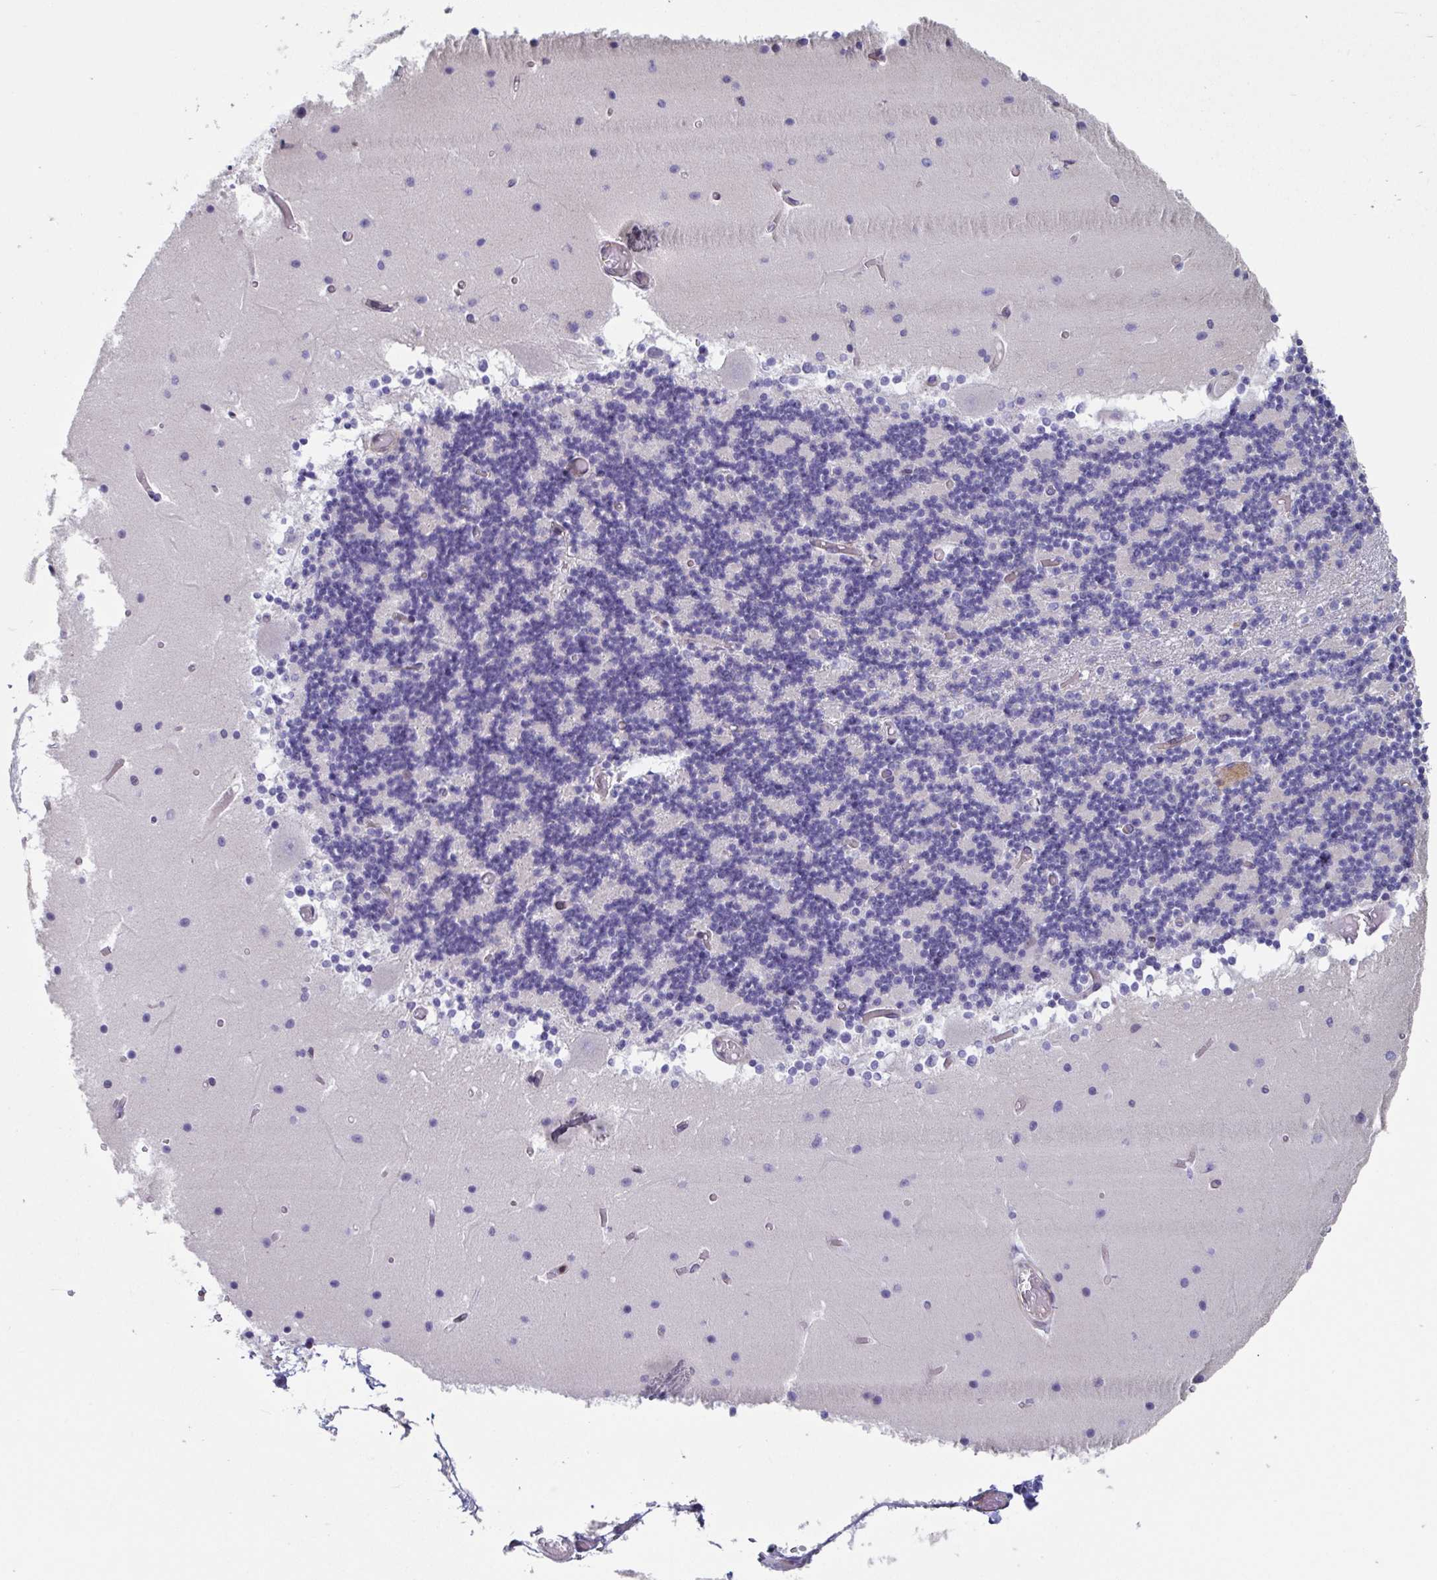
{"staining": {"intensity": "negative", "quantity": "none", "location": "none"}, "tissue": "cerebellum", "cell_type": "Cells in granular layer", "image_type": "normal", "snomed": [{"axis": "morphology", "description": "Normal tissue, NOS"}, {"axis": "topography", "description": "Cerebellum"}], "caption": "IHC of unremarkable cerebellum shows no staining in cells in granular layer.", "gene": "WDR72", "patient": {"sex": "female", "age": 28}}